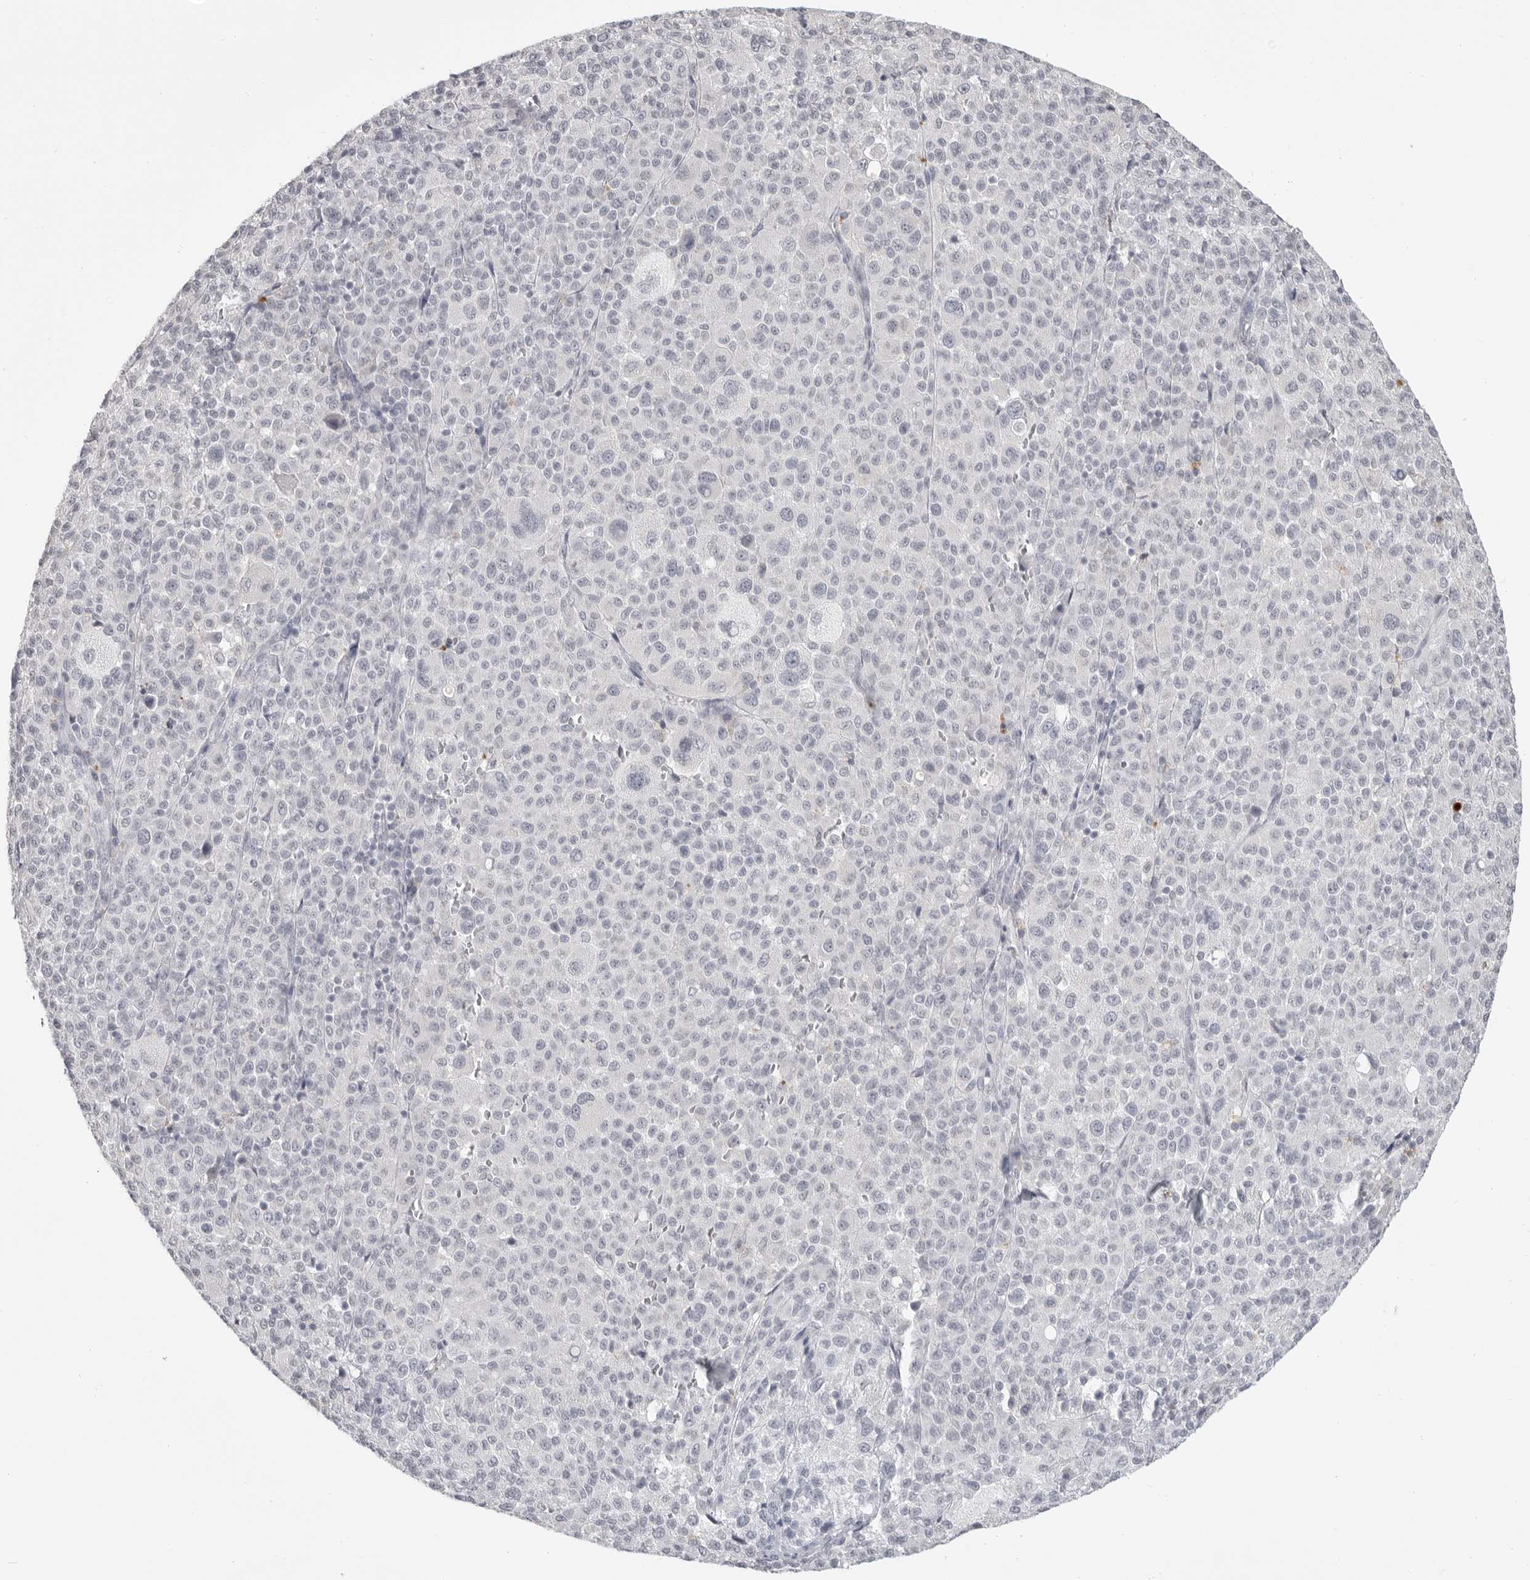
{"staining": {"intensity": "negative", "quantity": "none", "location": "none"}, "tissue": "melanoma", "cell_type": "Tumor cells", "image_type": "cancer", "snomed": [{"axis": "morphology", "description": "Malignant melanoma, Metastatic site"}, {"axis": "topography", "description": "Skin"}], "caption": "Tumor cells show no significant staining in malignant melanoma (metastatic site).", "gene": "PRSS1", "patient": {"sex": "female", "age": 74}}